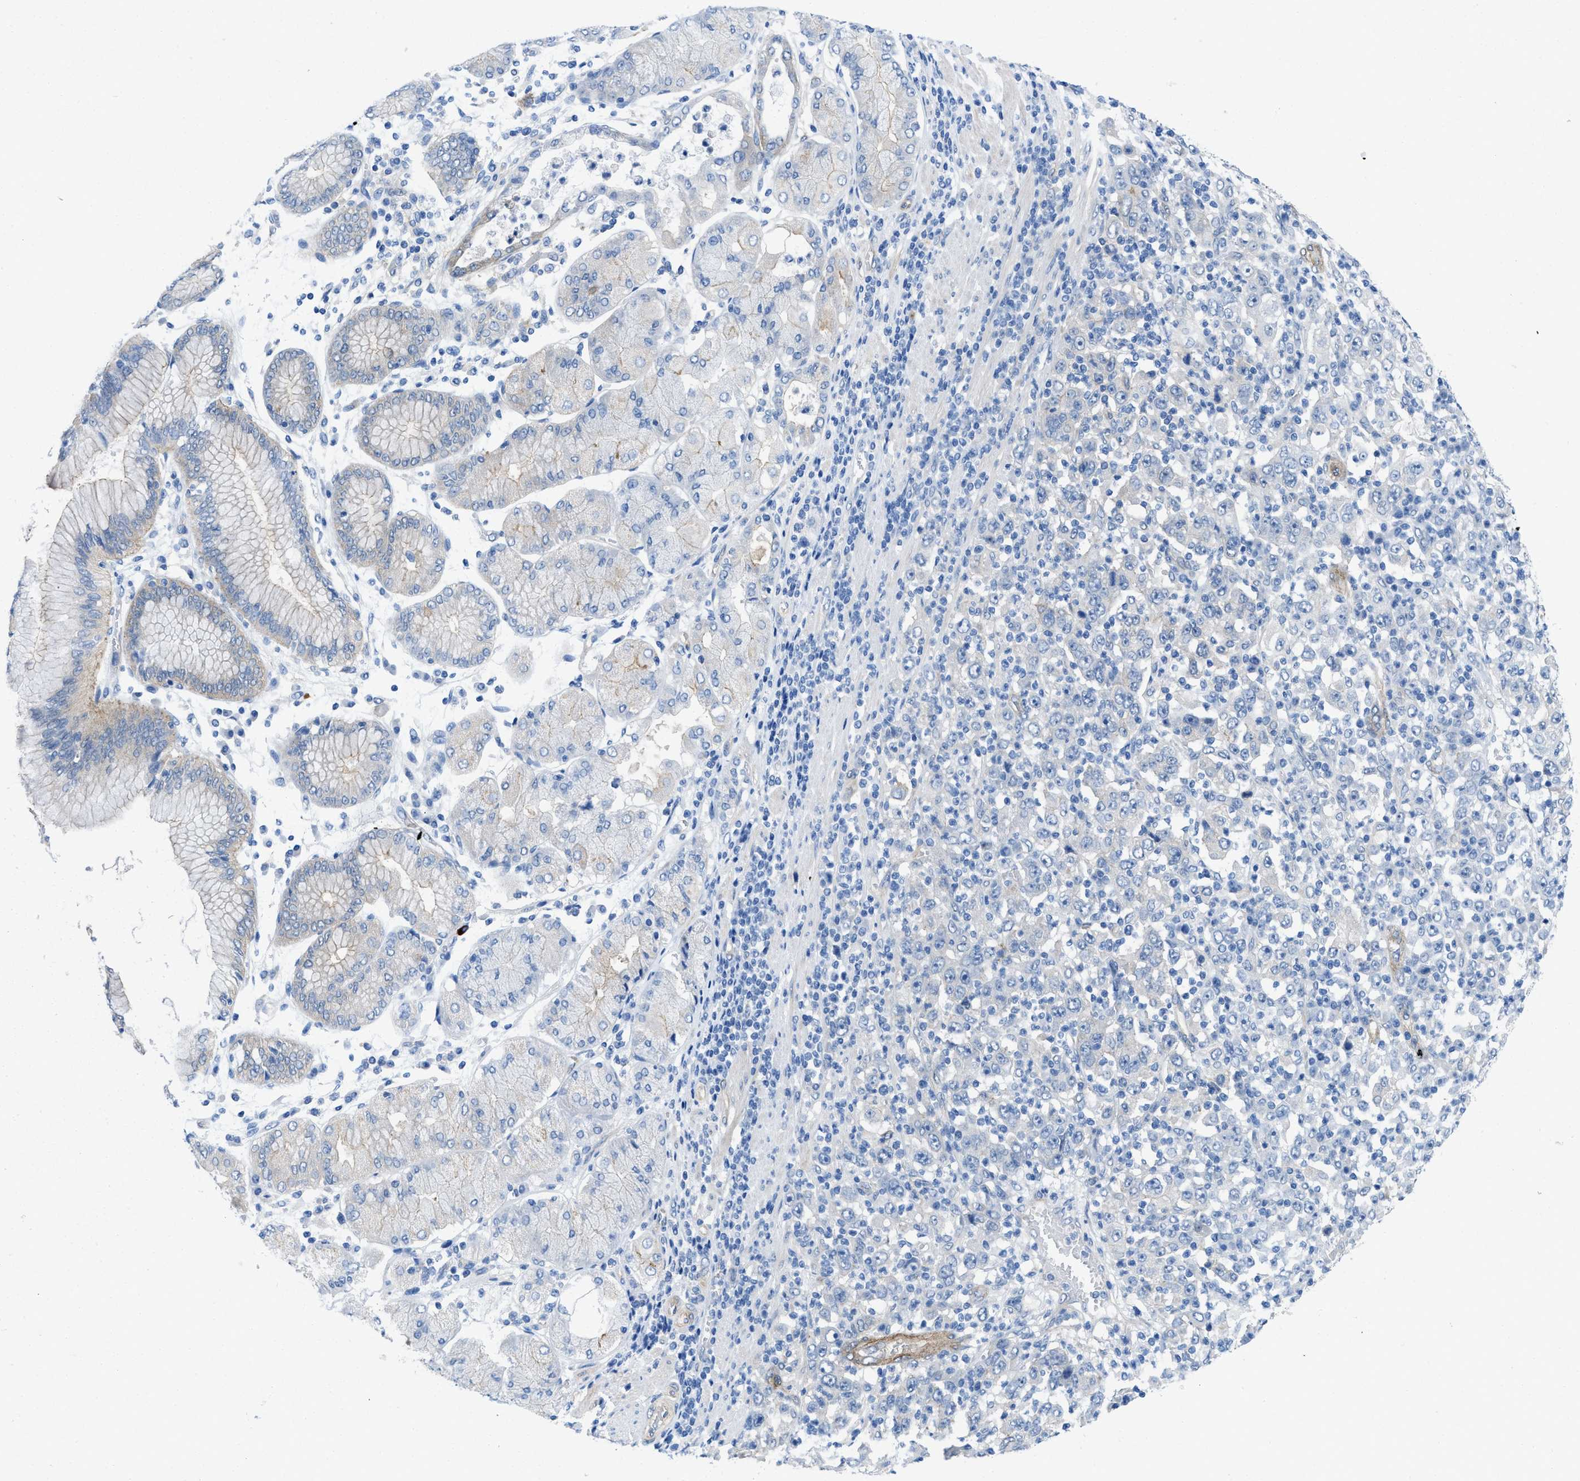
{"staining": {"intensity": "negative", "quantity": "none", "location": "none"}, "tissue": "stomach cancer", "cell_type": "Tumor cells", "image_type": "cancer", "snomed": [{"axis": "morphology", "description": "Normal tissue, NOS"}, {"axis": "morphology", "description": "Adenocarcinoma, NOS"}, {"axis": "topography", "description": "Stomach, upper"}, {"axis": "topography", "description": "Stomach"}], "caption": "High power microscopy micrograph of an immunohistochemistry (IHC) image of stomach adenocarcinoma, revealing no significant staining in tumor cells.", "gene": "PDLIM5", "patient": {"sex": "male", "age": 59}}